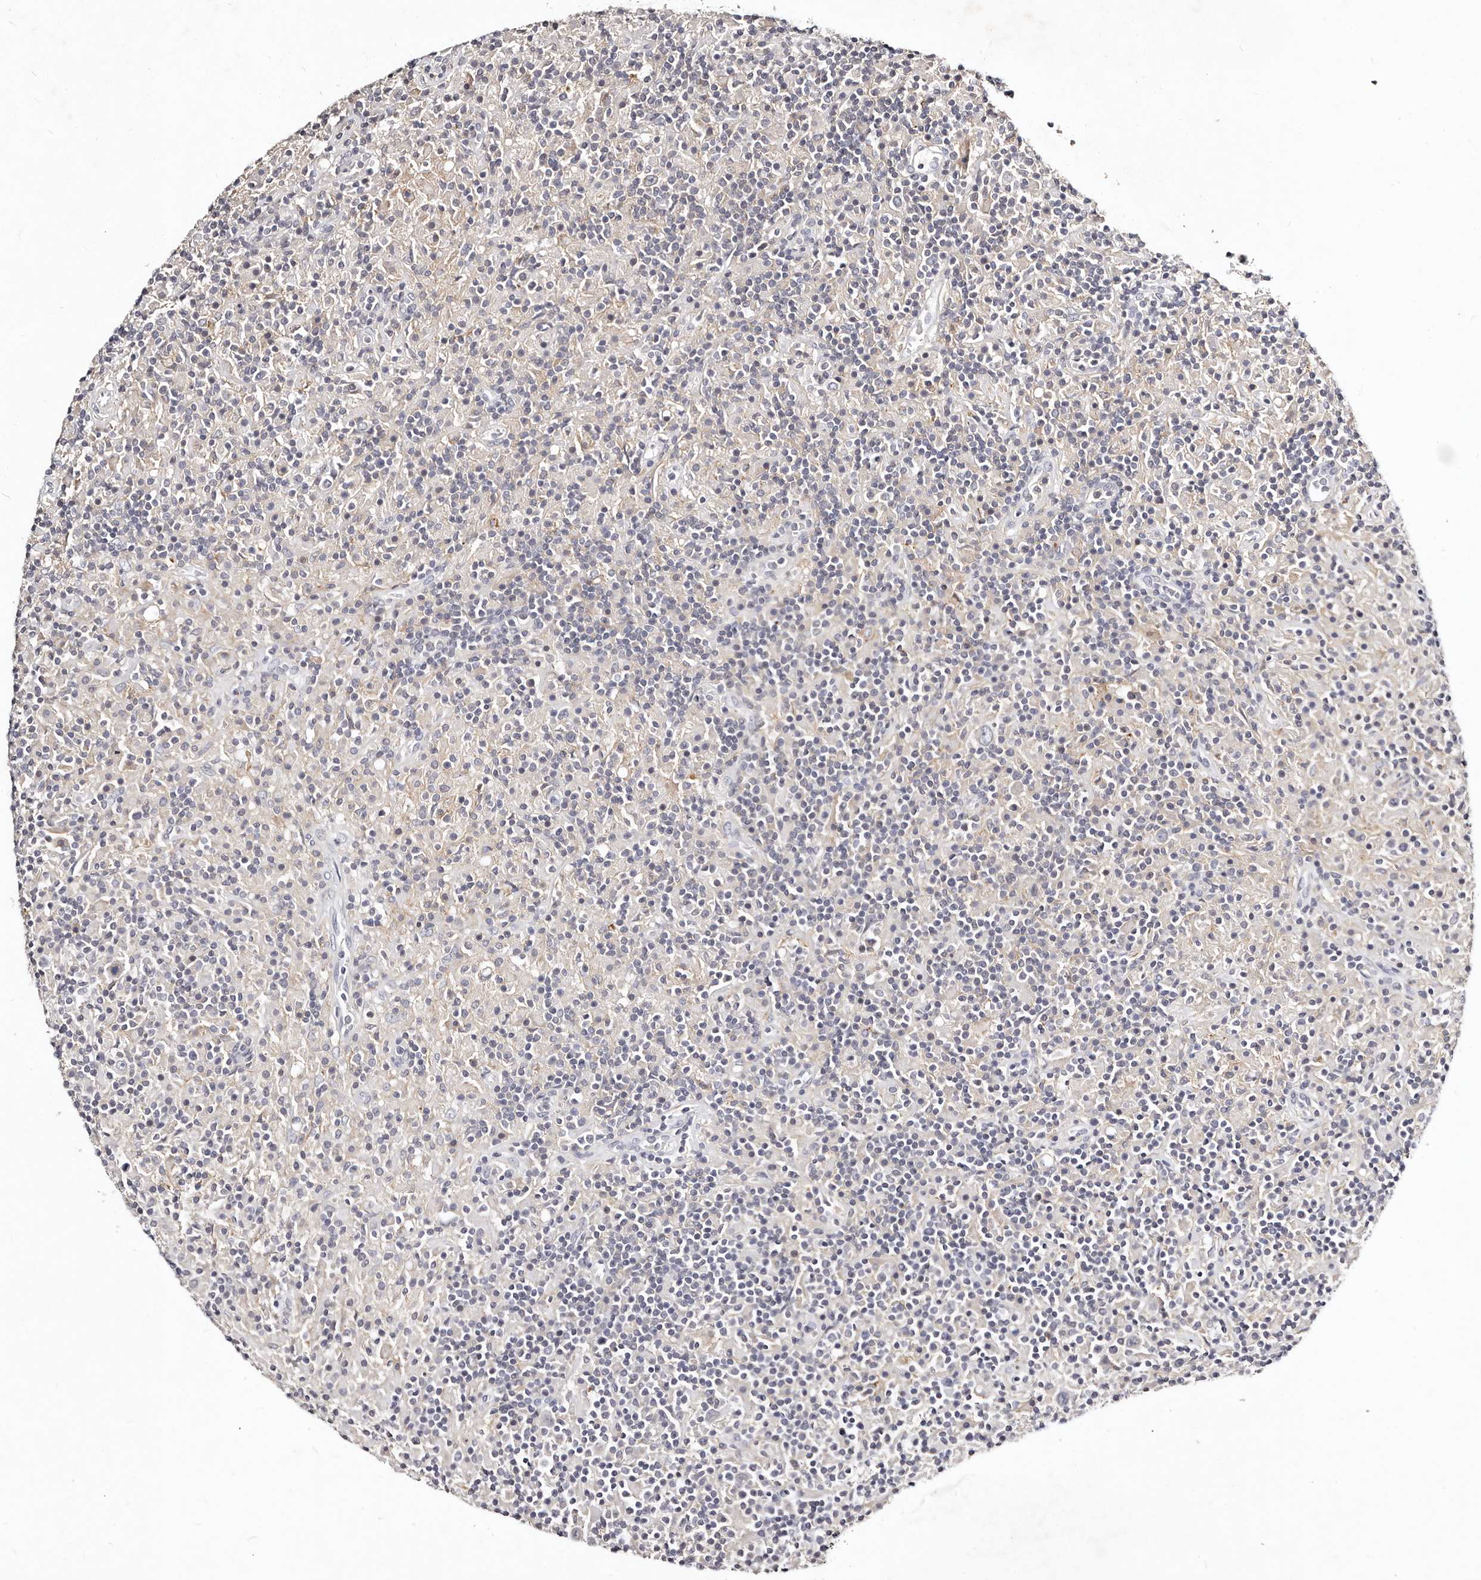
{"staining": {"intensity": "negative", "quantity": "none", "location": "none"}, "tissue": "lymphoma", "cell_type": "Tumor cells", "image_type": "cancer", "snomed": [{"axis": "morphology", "description": "Hodgkin's disease, NOS"}, {"axis": "topography", "description": "Lymph node"}], "caption": "IHC image of lymphoma stained for a protein (brown), which displays no positivity in tumor cells.", "gene": "MRPS33", "patient": {"sex": "male", "age": 70}}